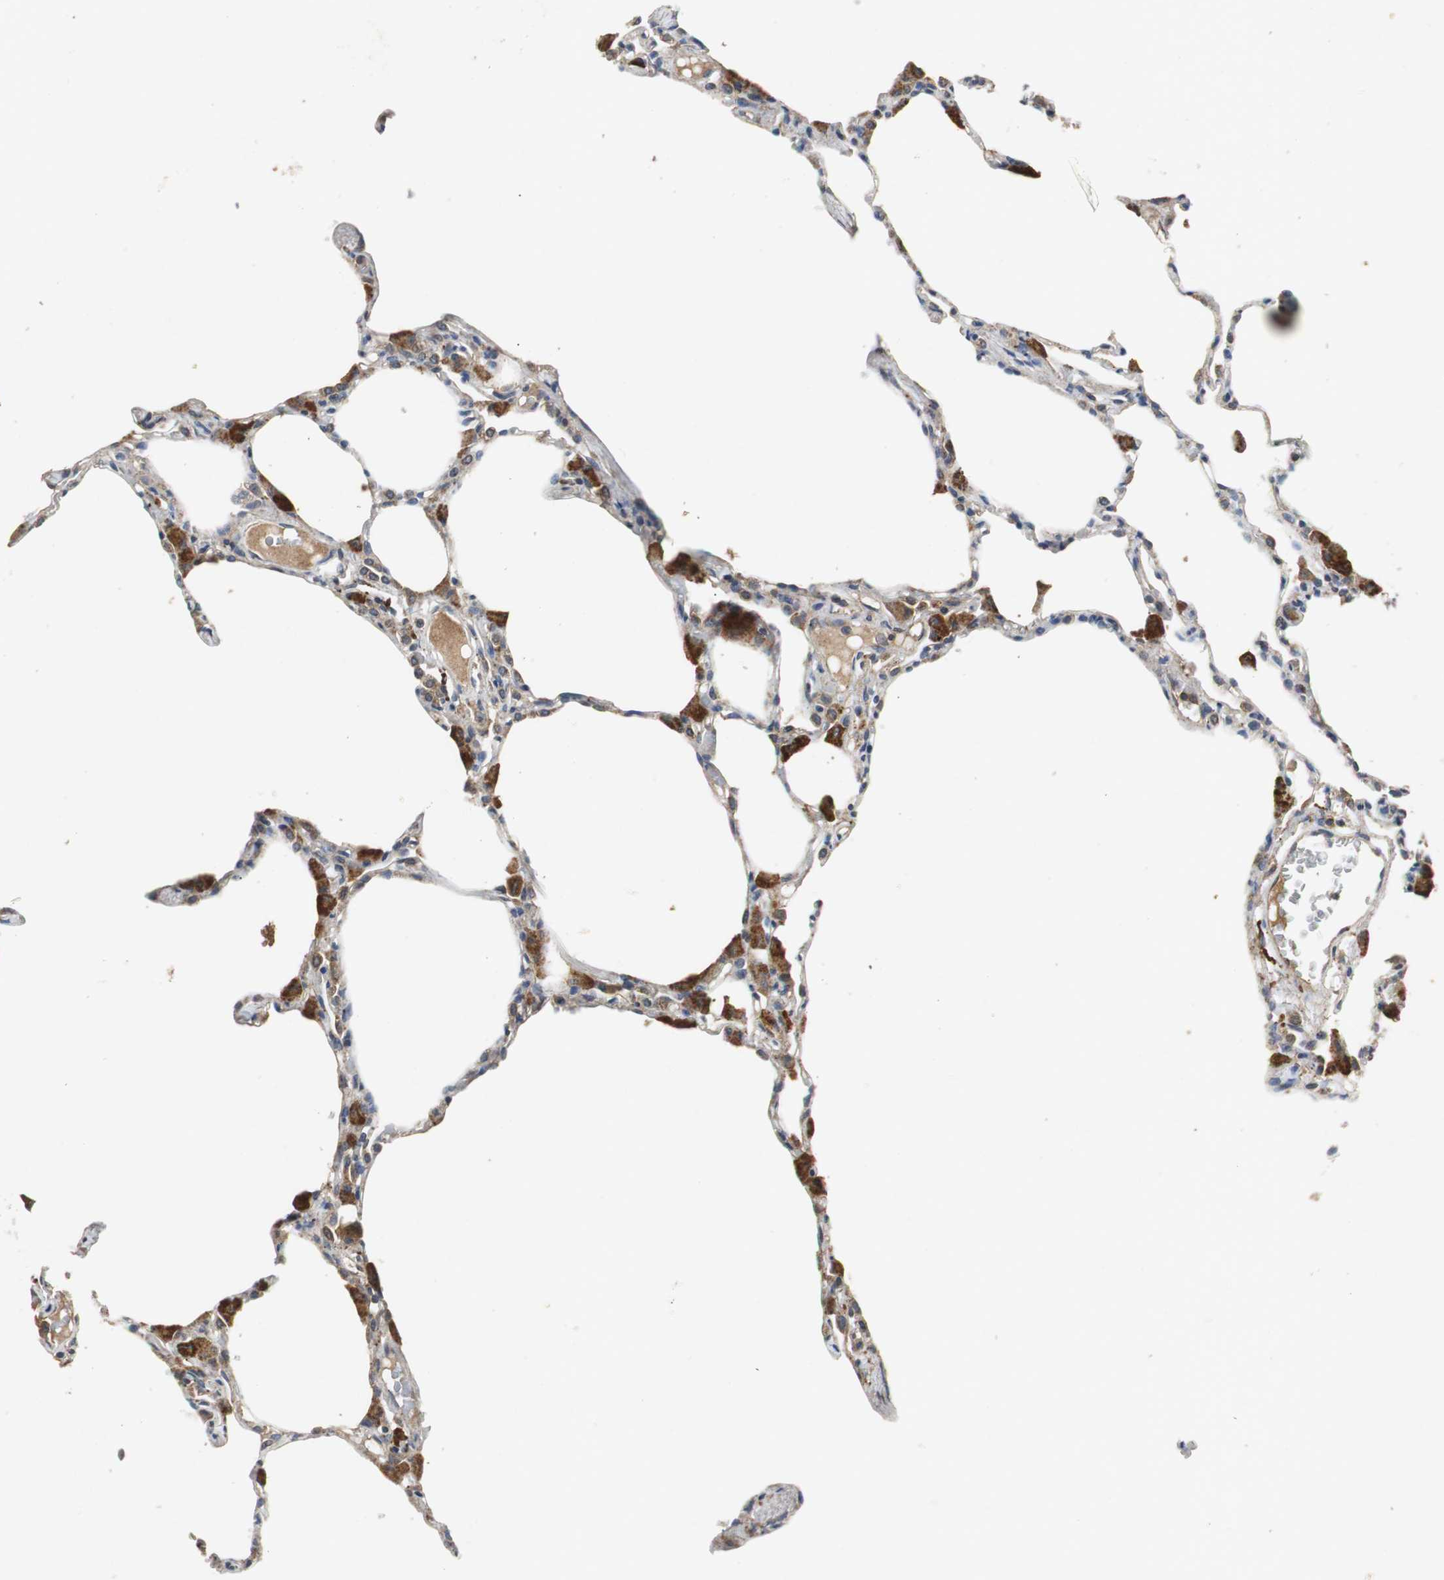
{"staining": {"intensity": "moderate", "quantity": "25%-75%", "location": "cytoplasmic/membranous"}, "tissue": "lung", "cell_type": "Alveolar cells", "image_type": "normal", "snomed": [{"axis": "morphology", "description": "Normal tissue, NOS"}, {"axis": "topography", "description": "Lung"}], "caption": "Brown immunohistochemical staining in unremarkable lung exhibits moderate cytoplasmic/membranous staining in approximately 25%-75% of alveolar cells. The staining is performed using DAB brown chromogen to label protein expression. The nuclei are counter-stained blue using hematoxylin.", "gene": "VBP1", "patient": {"sex": "female", "age": 49}}